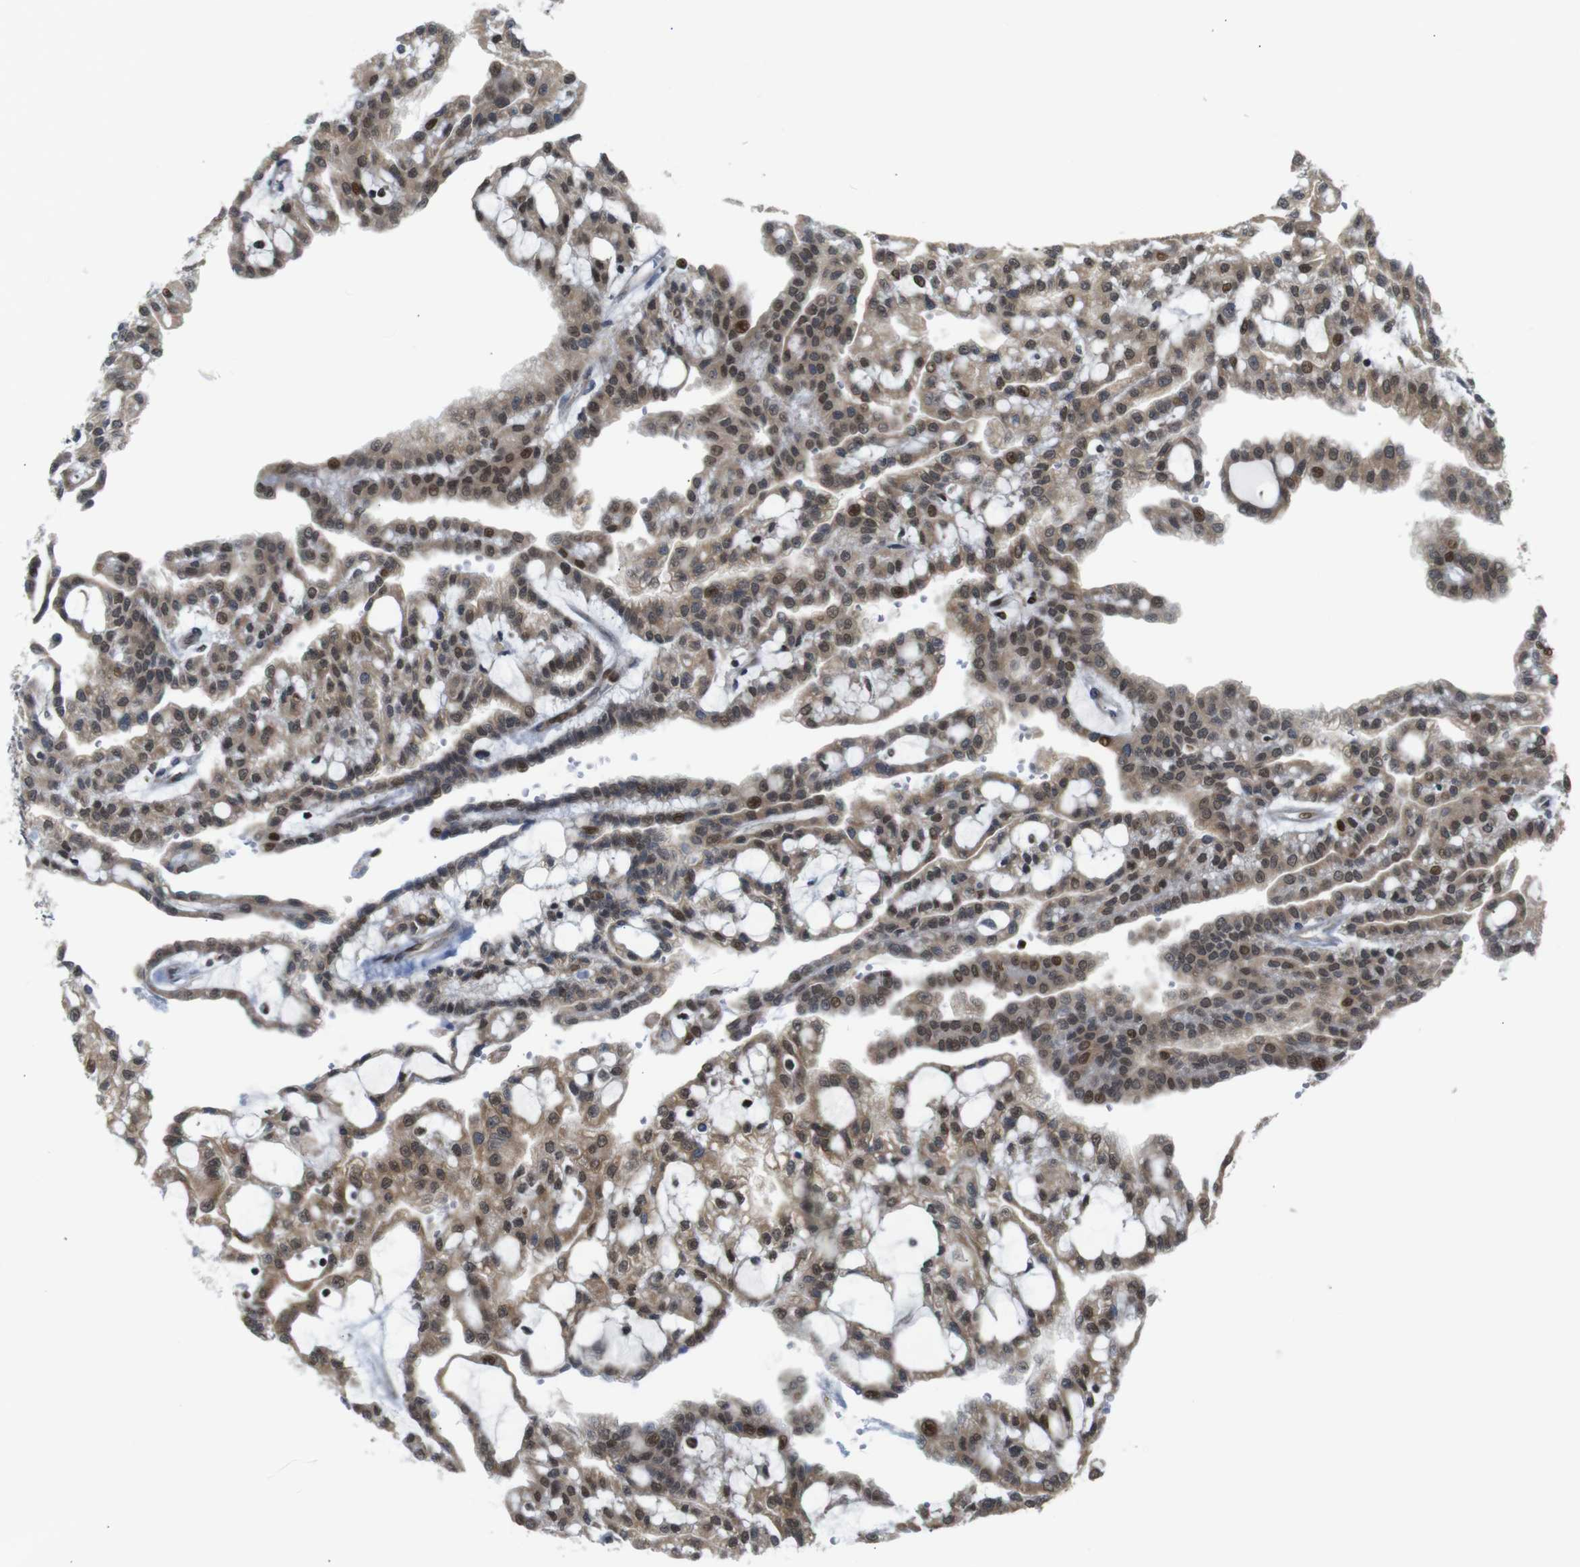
{"staining": {"intensity": "moderate", "quantity": ">75%", "location": "cytoplasmic/membranous,nuclear"}, "tissue": "renal cancer", "cell_type": "Tumor cells", "image_type": "cancer", "snomed": [{"axis": "morphology", "description": "Adenocarcinoma, NOS"}, {"axis": "topography", "description": "Kidney"}], "caption": "Immunohistochemistry (IHC) (DAB (3,3'-diaminobenzidine)) staining of human adenocarcinoma (renal) reveals moderate cytoplasmic/membranous and nuclear protein positivity in about >75% of tumor cells.", "gene": "PTPN1", "patient": {"sex": "male", "age": 63}}